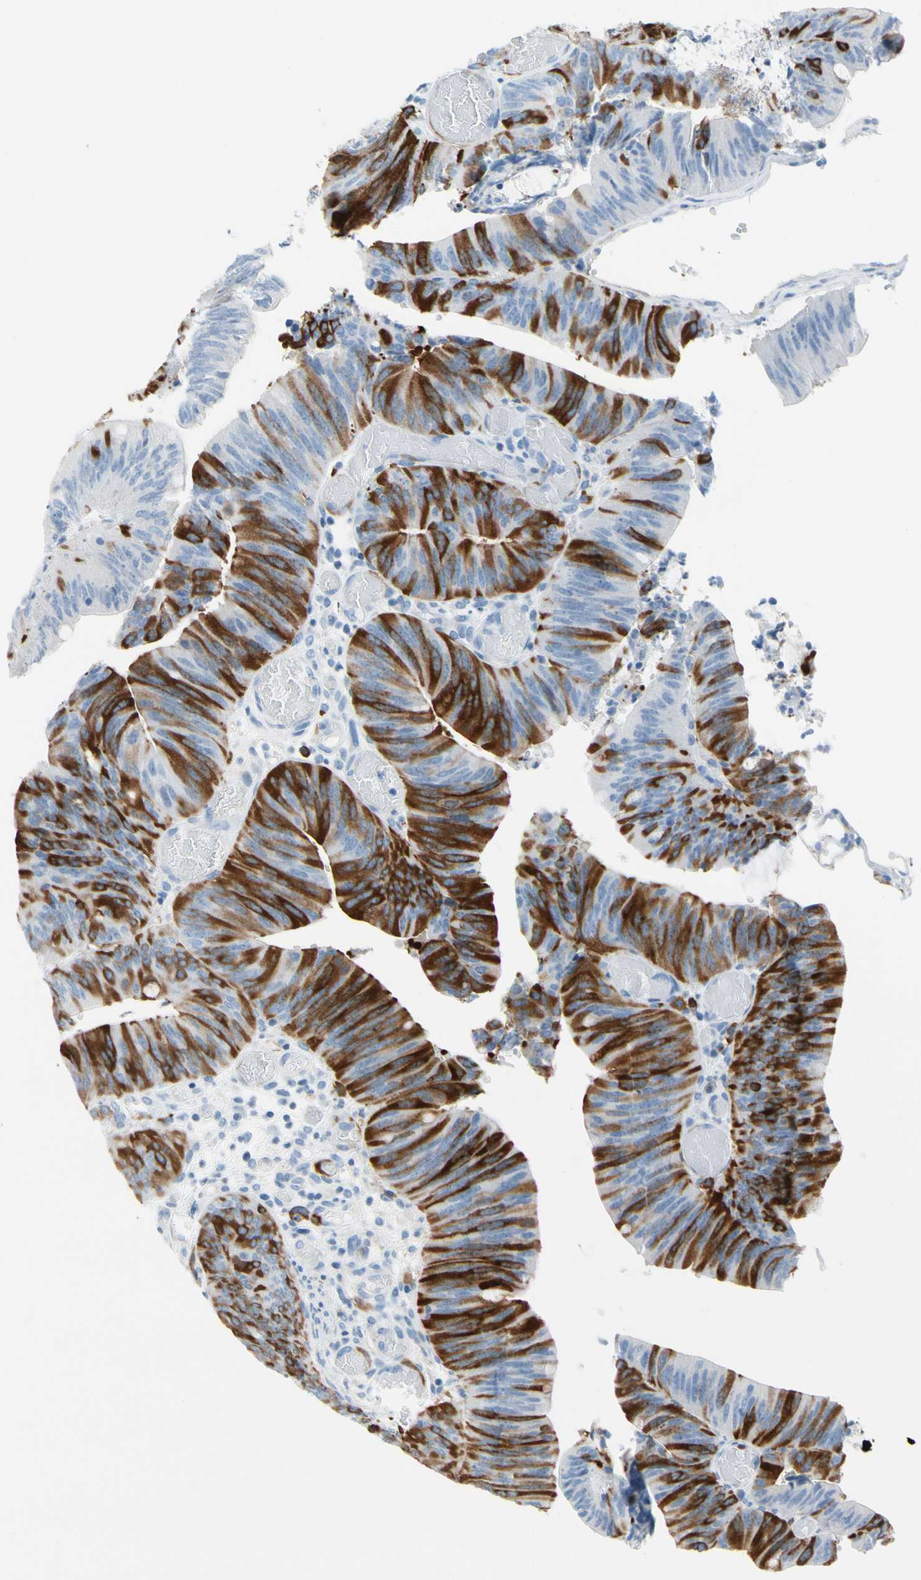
{"staining": {"intensity": "moderate", "quantity": ">75%", "location": "cytoplasmic/membranous"}, "tissue": "colorectal cancer", "cell_type": "Tumor cells", "image_type": "cancer", "snomed": [{"axis": "morphology", "description": "Adenocarcinoma, NOS"}, {"axis": "topography", "description": "Rectum"}], "caption": "IHC (DAB (3,3'-diaminobenzidine)) staining of human colorectal cancer shows moderate cytoplasmic/membranous protein staining in about >75% of tumor cells. The staining is performed using DAB brown chromogen to label protein expression. The nuclei are counter-stained blue using hematoxylin.", "gene": "TACC3", "patient": {"sex": "female", "age": 66}}